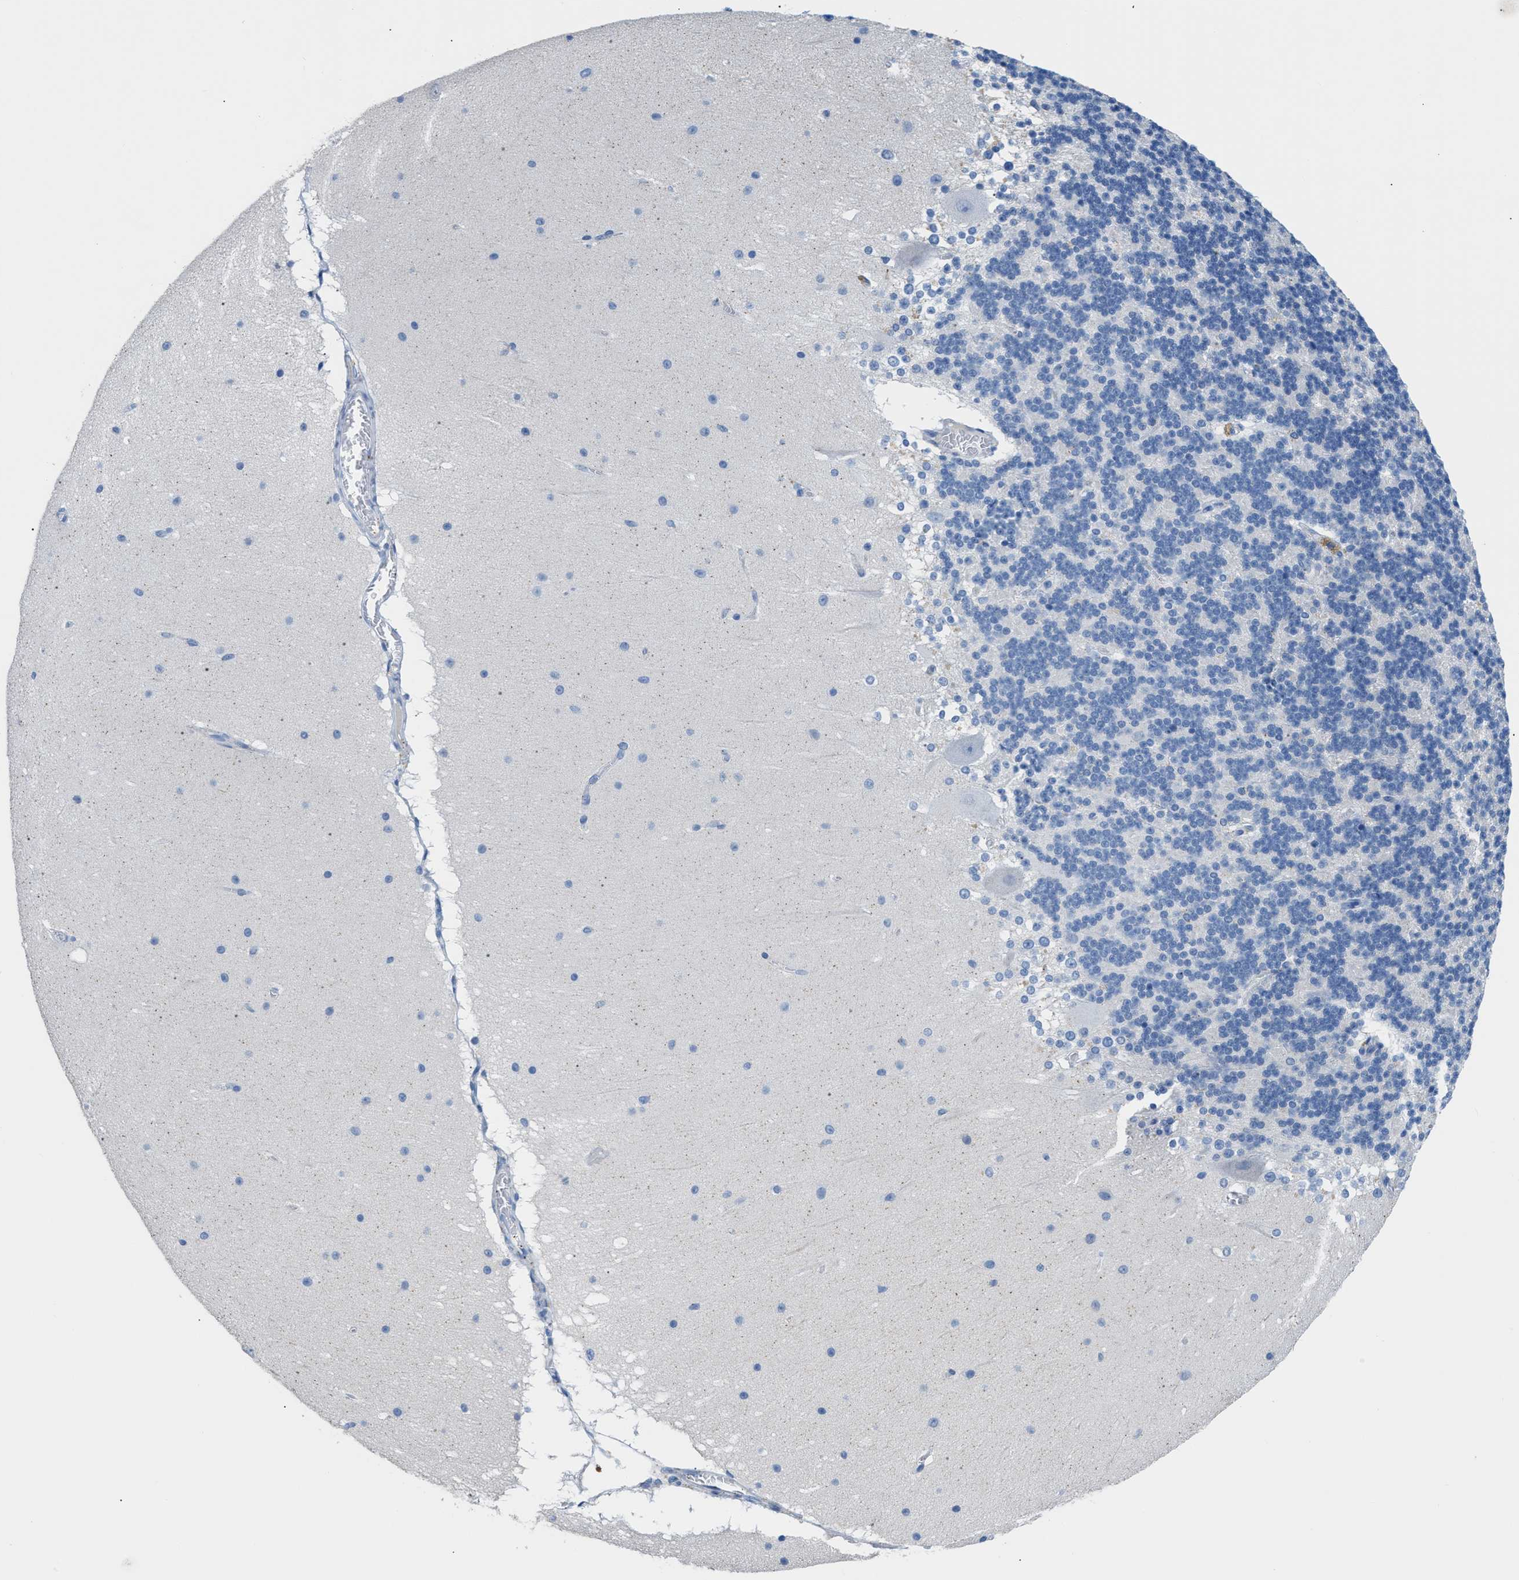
{"staining": {"intensity": "negative", "quantity": "none", "location": "none"}, "tissue": "cerebellum", "cell_type": "Cells in granular layer", "image_type": "normal", "snomed": [{"axis": "morphology", "description": "Normal tissue, NOS"}, {"axis": "topography", "description": "Cerebellum"}], "caption": "Benign cerebellum was stained to show a protein in brown. There is no significant expression in cells in granular layer. (Stains: DAB IHC with hematoxylin counter stain, Microscopy: brightfield microscopy at high magnification).", "gene": "FDCSP", "patient": {"sex": "female", "age": 19}}